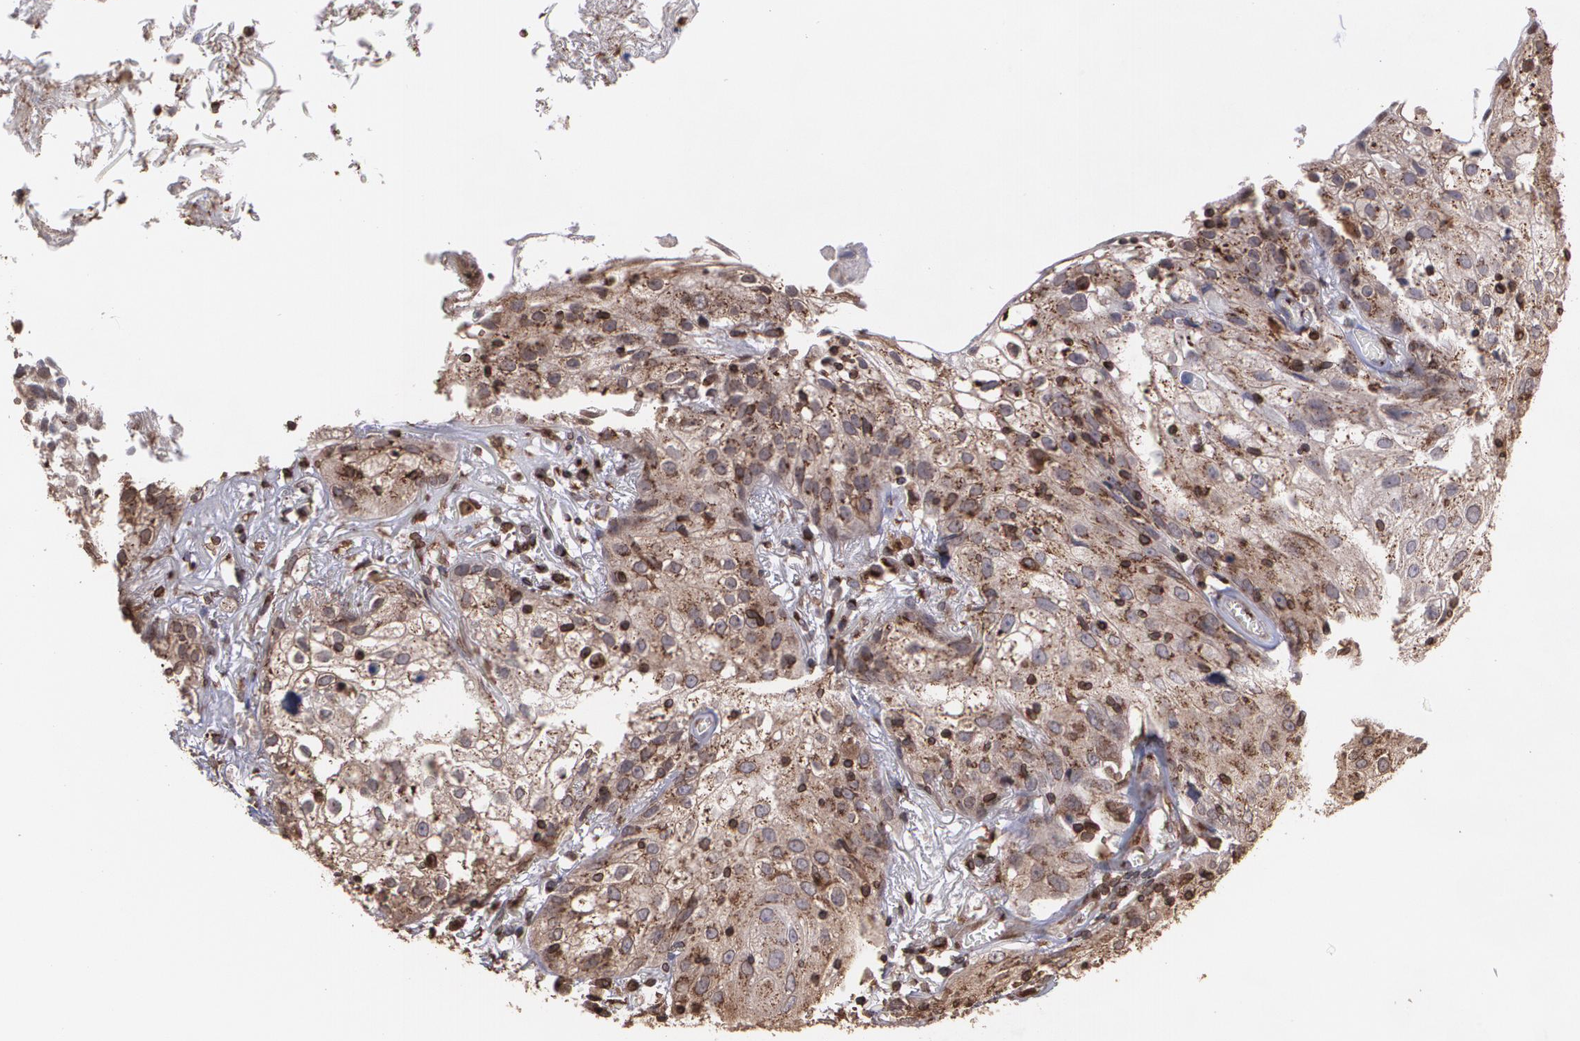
{"staining": {"intensity": "moderate", "quantity": "25%-75%", "location": "cytoplasmic/membranous"}, "tissue": "skin cancer", "cell_type": "Tumor cells", "image_type": "cancer", "snomed": [{"axis": "morphology", "description": "Squamous cell carcinoma, NOS"}, {"axis": "topography", "description": "Skin"}], "caption": "There is medium levels of moderate cytoplasmic/membranous positivity in tumor cells of squamous cell carcinoma (skin), as demonstrated by immunohistochemical staining (brown color).", "gene": "TRIP11", "patient": {"sex": "male", "age": 65}}